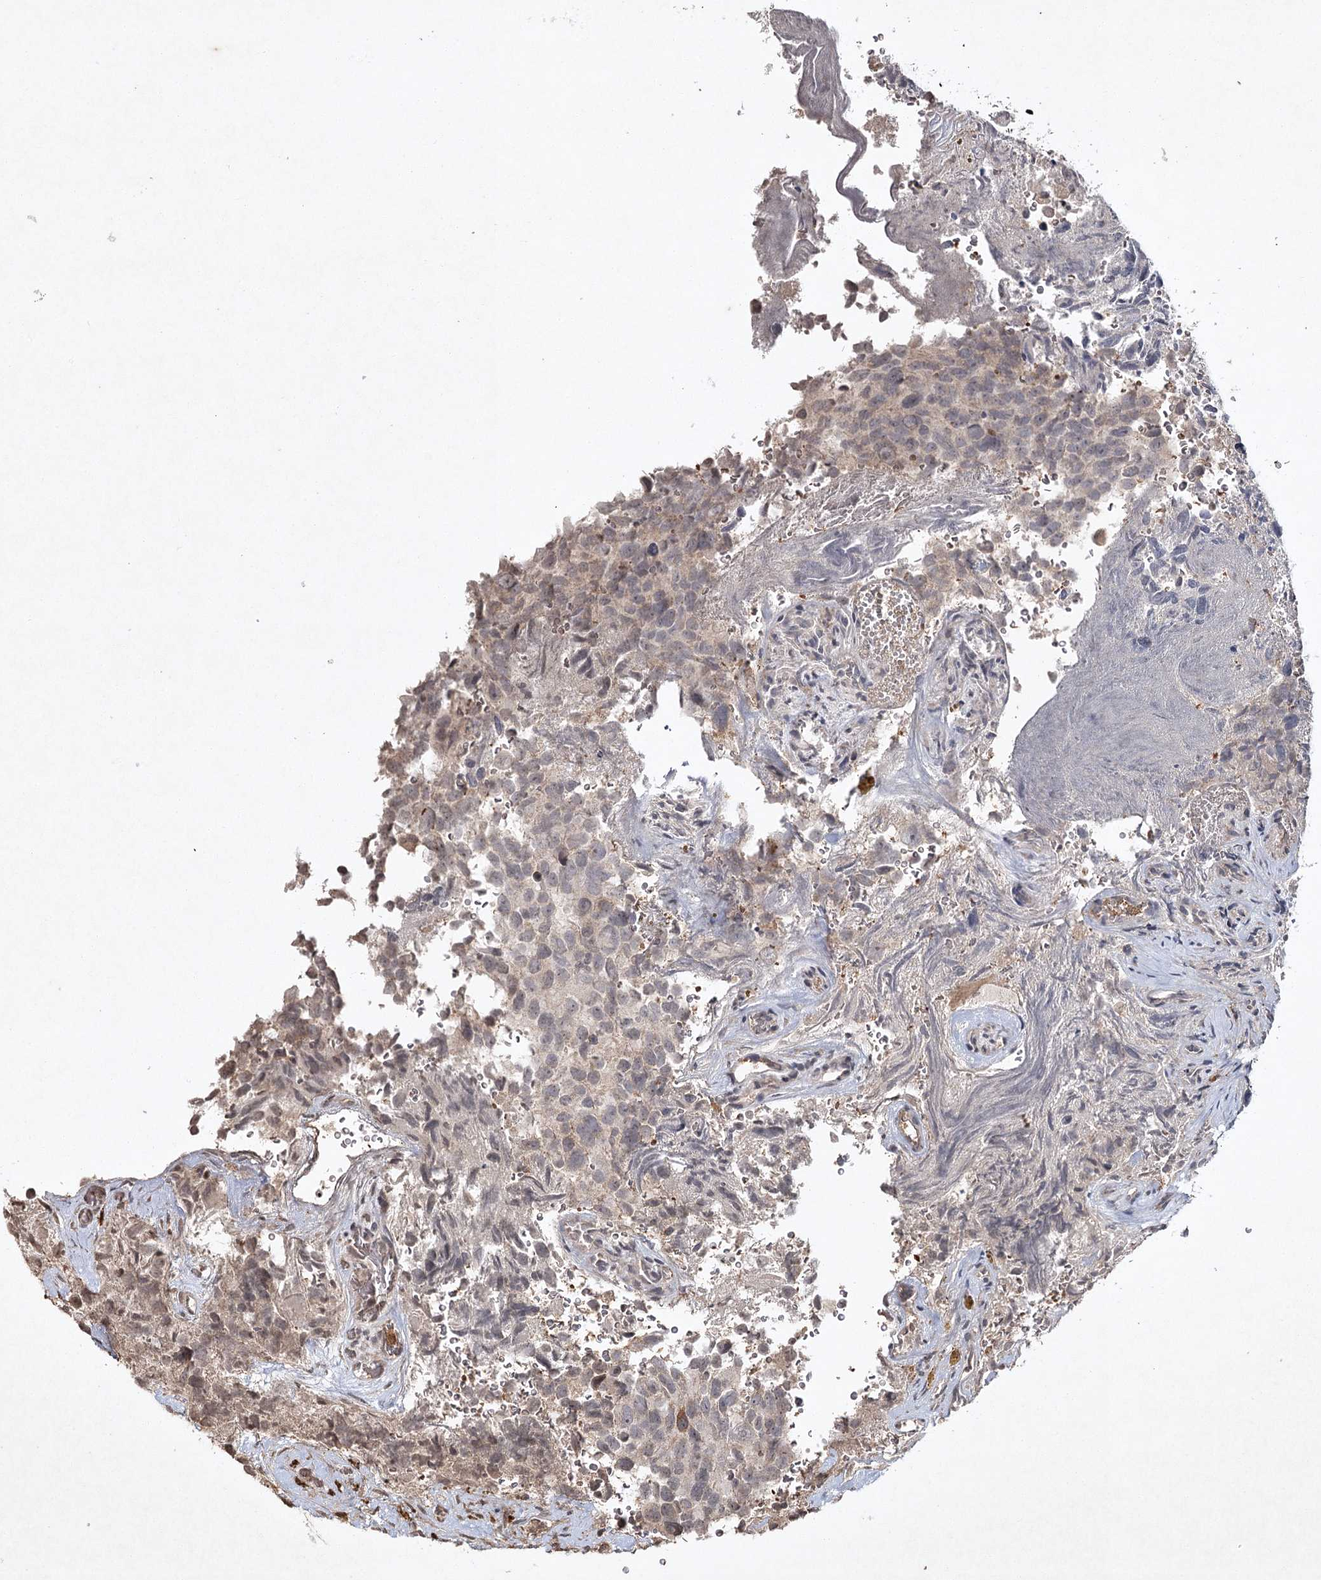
{"staining": {"intensity": "negative", "quantity": "none", "location": "none"}, "tissue": "glioma", "cell_type": "Tumor cells", "image_type": "cancer", "snomed": [{"axis": "morphology", "description": "Glioma, malignant, High grade"}, {"axis": "topography", "description": "Brain"}], "caption": "Immunohistochemistry of high-grade glioma (malignant) reveals no positivity in tumor cells.", "gene": "CYP2B6", "patient": {"sex": "male", "age": 69}}